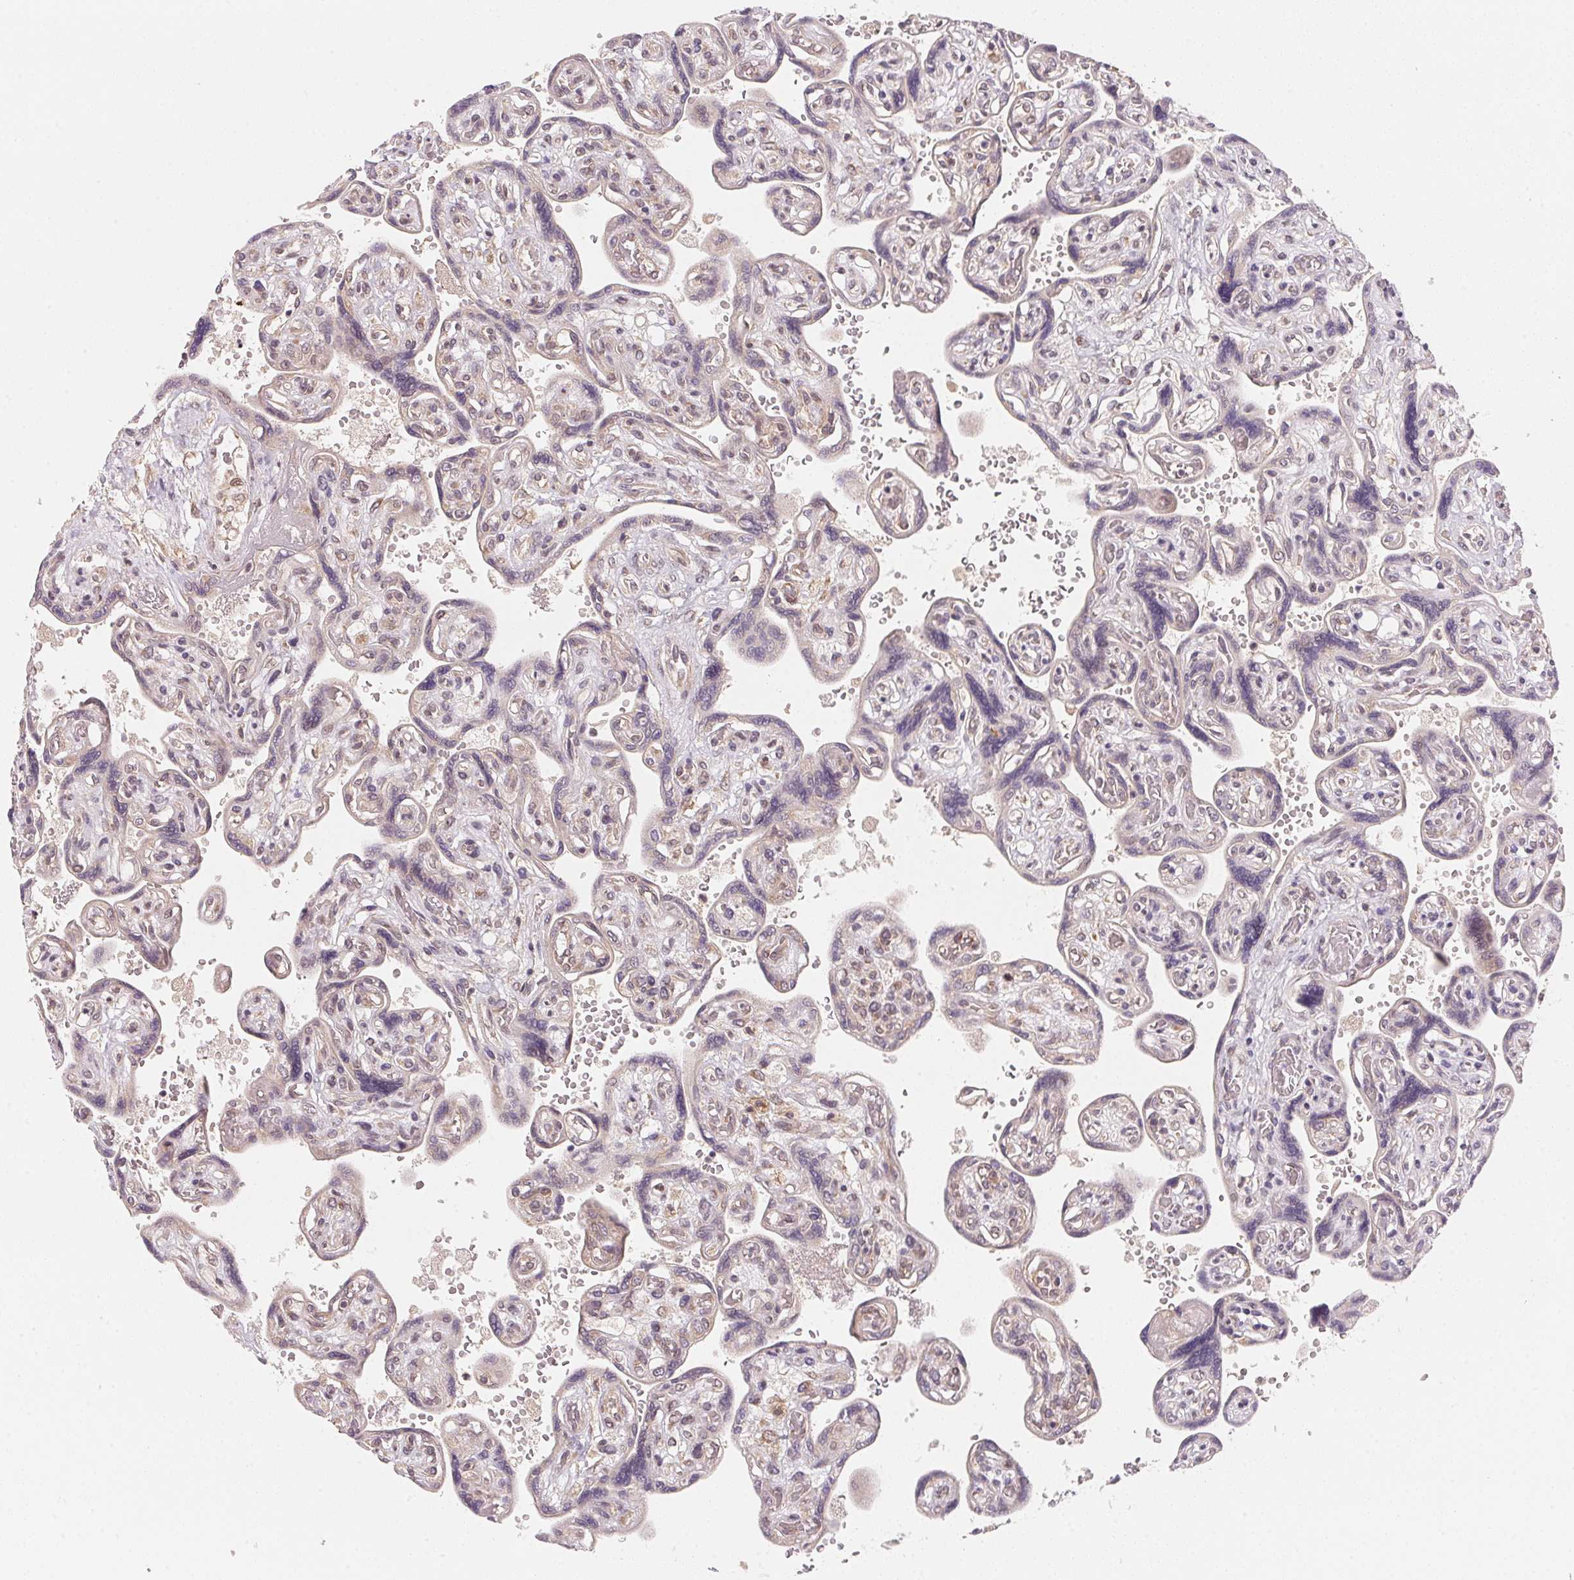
{"staining": {"intensity": "weak", "quantity": ">75%", "location": "cytoplasmic/membranous"}, "tissue": "placenta", "cell_type": "Decidual cells", "image_type": "normal", "snomed": [{"axis": "morphology", "description": "Normal tissue, NOS"}, {"axis": "topography", "description": "Placenta"}], "caption": "A histopathology image of placenta stained for a protein reveals weak cytoplasmic/membranous brown staining in decidual cells. (Brightfield microscopy of DAB IHC at high magnification).", "gene": "EI24", "patient": {"sex": "female", "age": 32}}